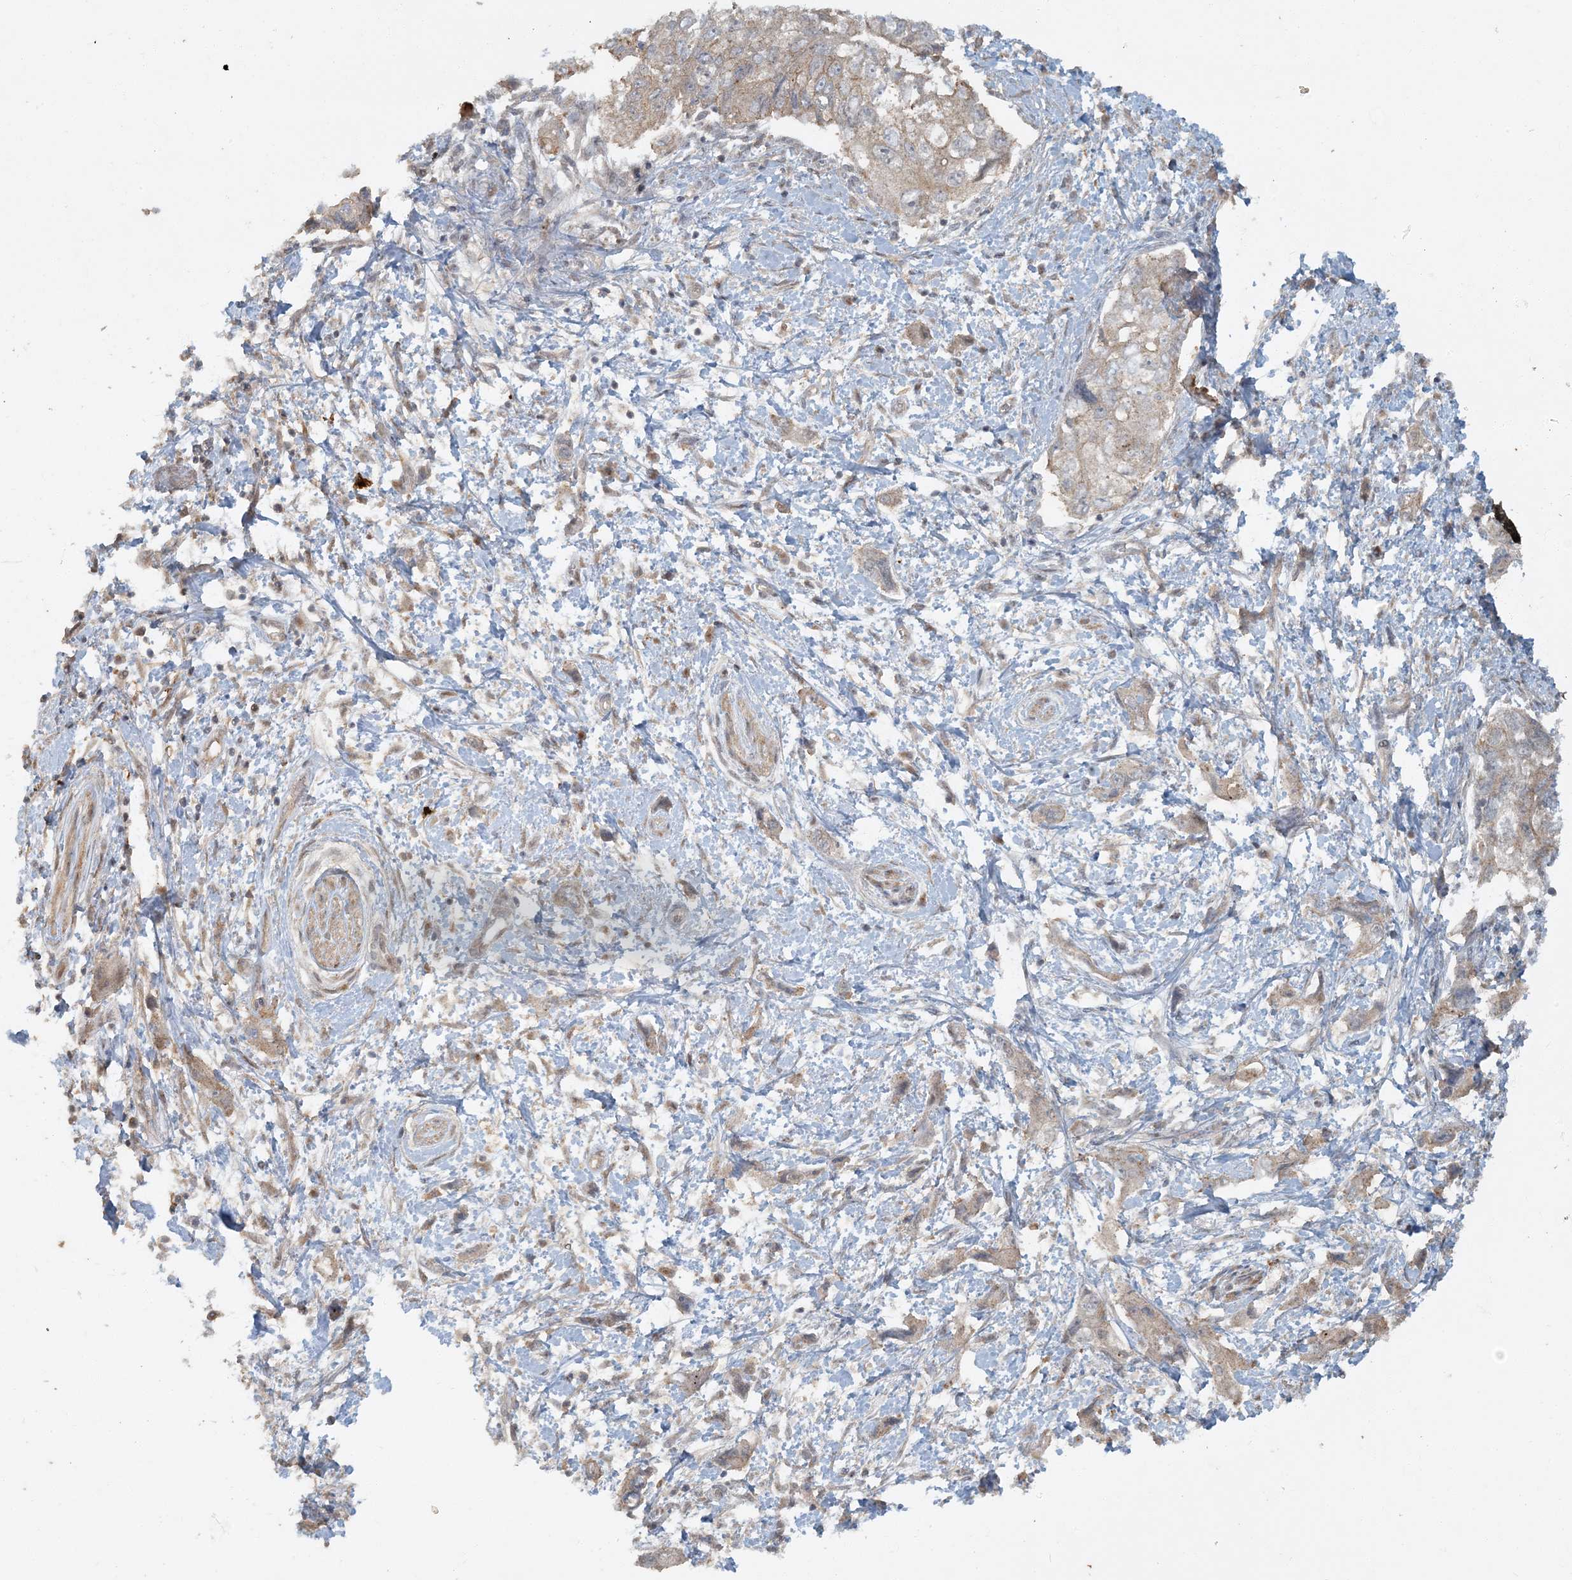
{"staining": {"intensity": "weak", "quantity": ">75%", "location": "cytoplasmic/membranous"}, "tissue": "pancreatic cancer", "cell_type": "Tumor cells", "image_type": "cancer", "snomed": [{"axis": "morphology", "description": "Adenocarcinoma, NOS"}, {"axis": "topography", "description": "Pancreas"}], "caption": "Weak cytoplasmic/membranous staining is seen in about >75% of tumor cells in pancreatic adenocarcinoma.", "gene": "AK9", "patient": {"sex": "female", "age": 73}}